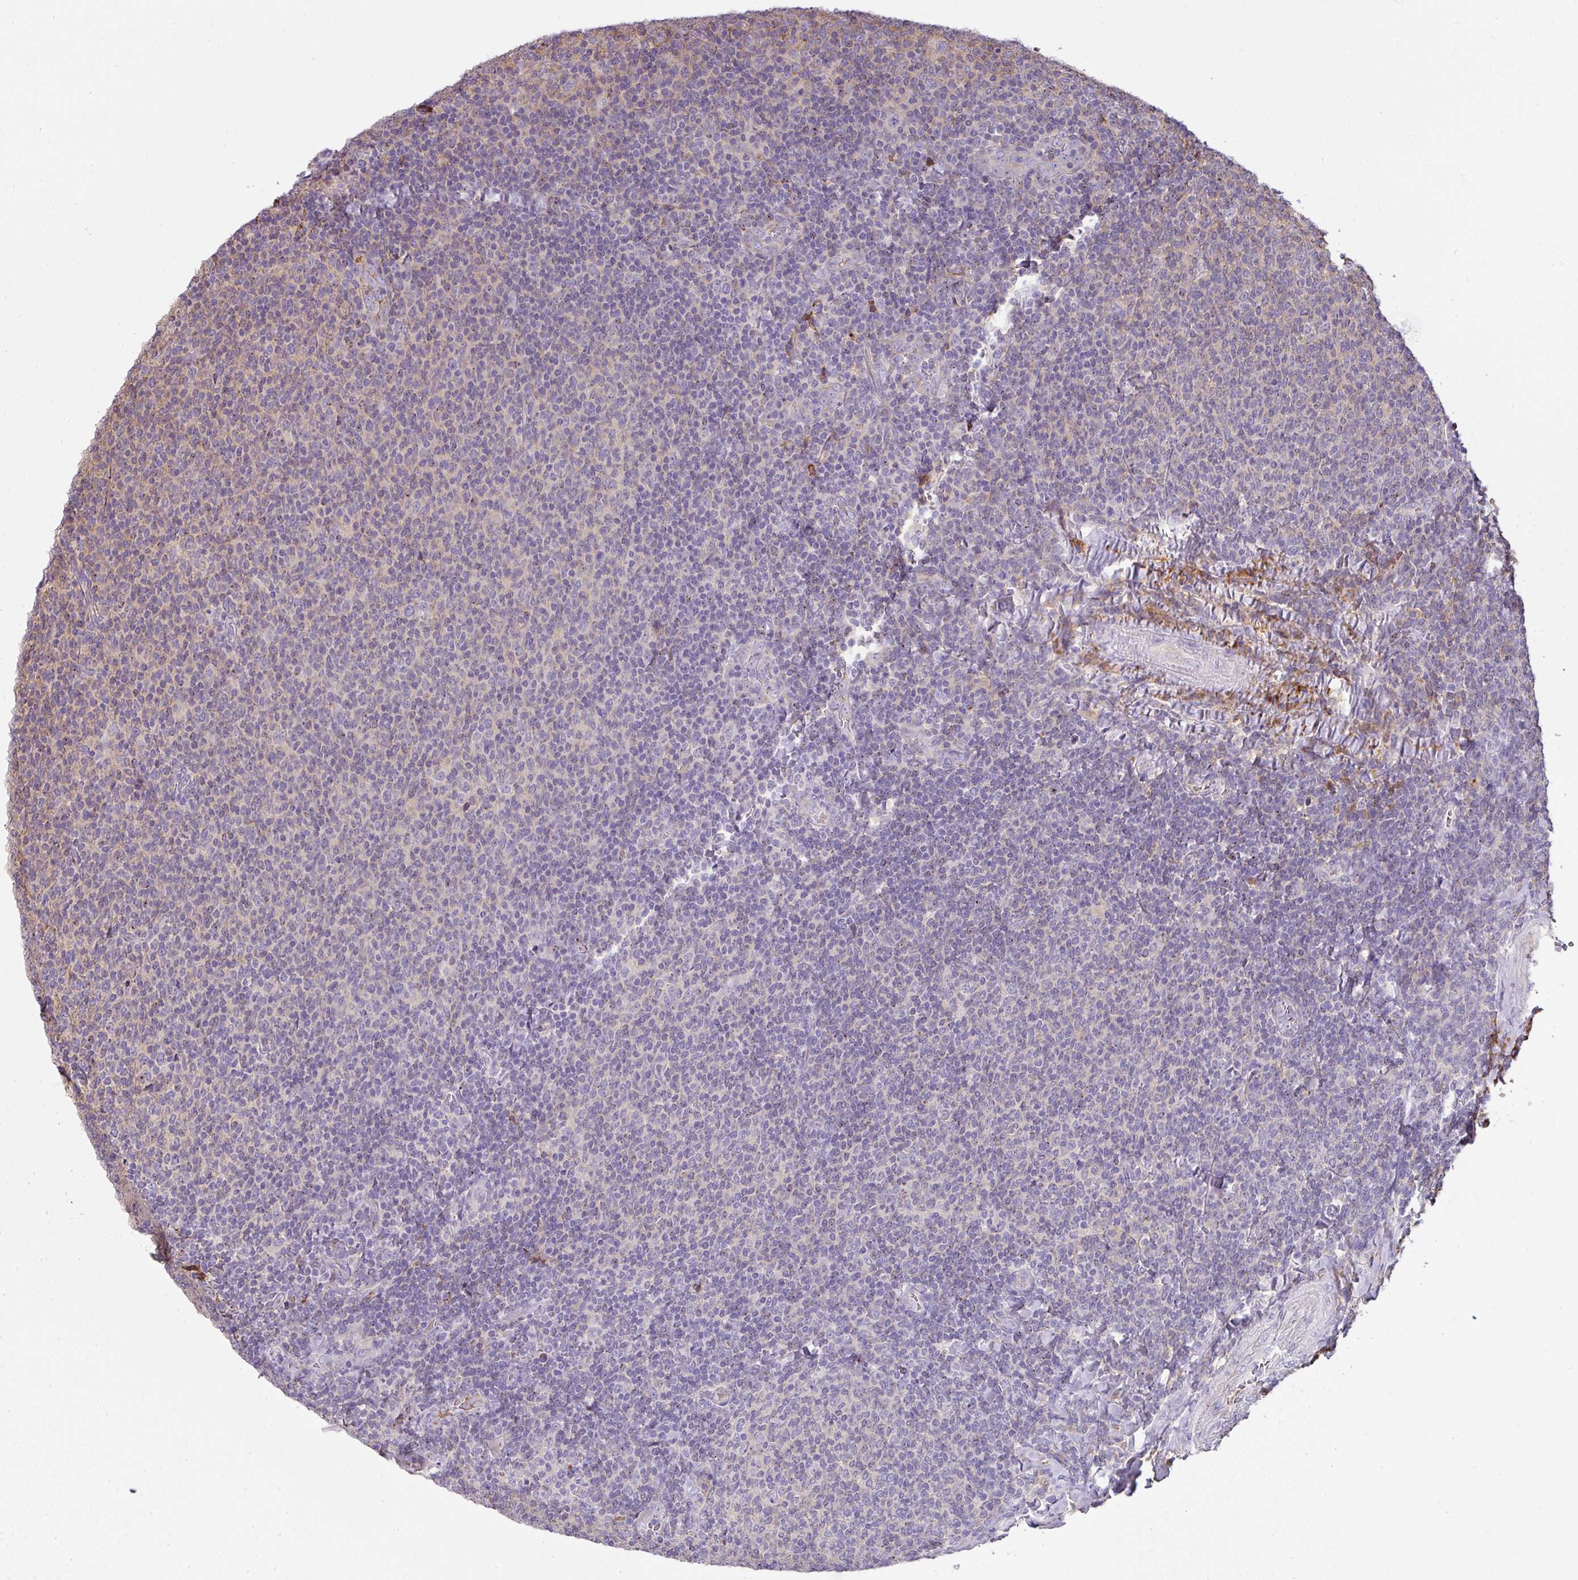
{"staining": {"intensity": "negative", "quantity": "none", "location": "none"}, "tissue": "lymphoma", "cell_type": "Tumor cells", "image_type": "cancer", "snomed": [{"axis": "morphology", "description": "Malignant lymphoma, non-Hodgkin's type, Low grade"}, {"axis": "topography", "description": "Lymph node"}], "caption": "The IHC micrograph has no significant expression in tumor cells of low-grade malignant lymphoma, non-Hodgkin's type tissue.", "gene": "CCZ1", "patient": {"sex": "male", "age": 52}}